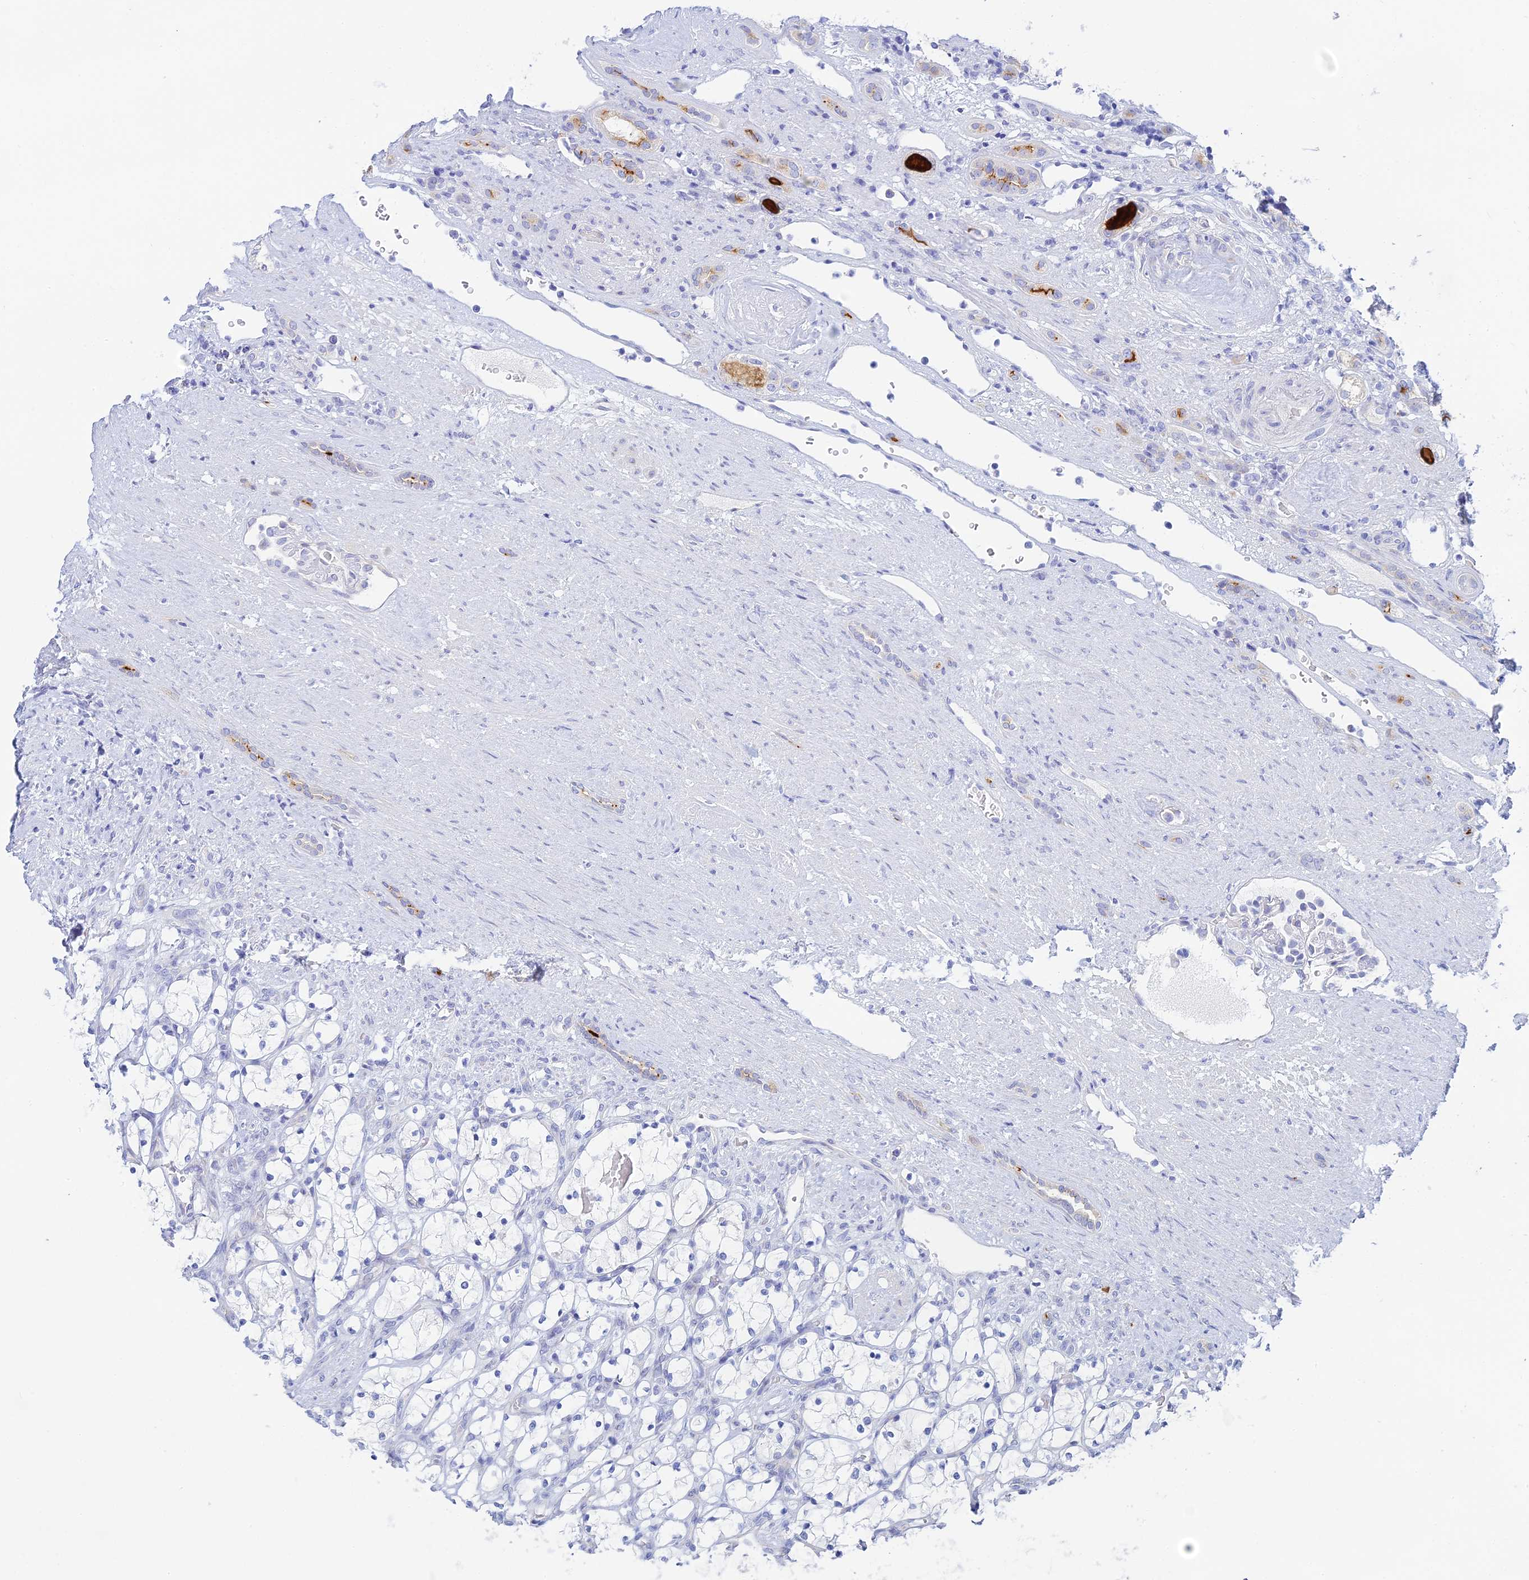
{"staining": {"intensity": "negative", "quantity": "none", "location": "none"}, "tissue": "renal cancer", "cell_type": "Tumor cells", "image_type": "cancer", "snomed": [{"axis": "morphology", "description": "Adenocarcinoma, NOS"}, {"axis": "topography", "description": "Kidney"}], "caption": "Tumor cells show no significant staining in adenocarcinoma (renal).", "gene": "CEP152", "patient": {"sex": "female", "age": 69}}